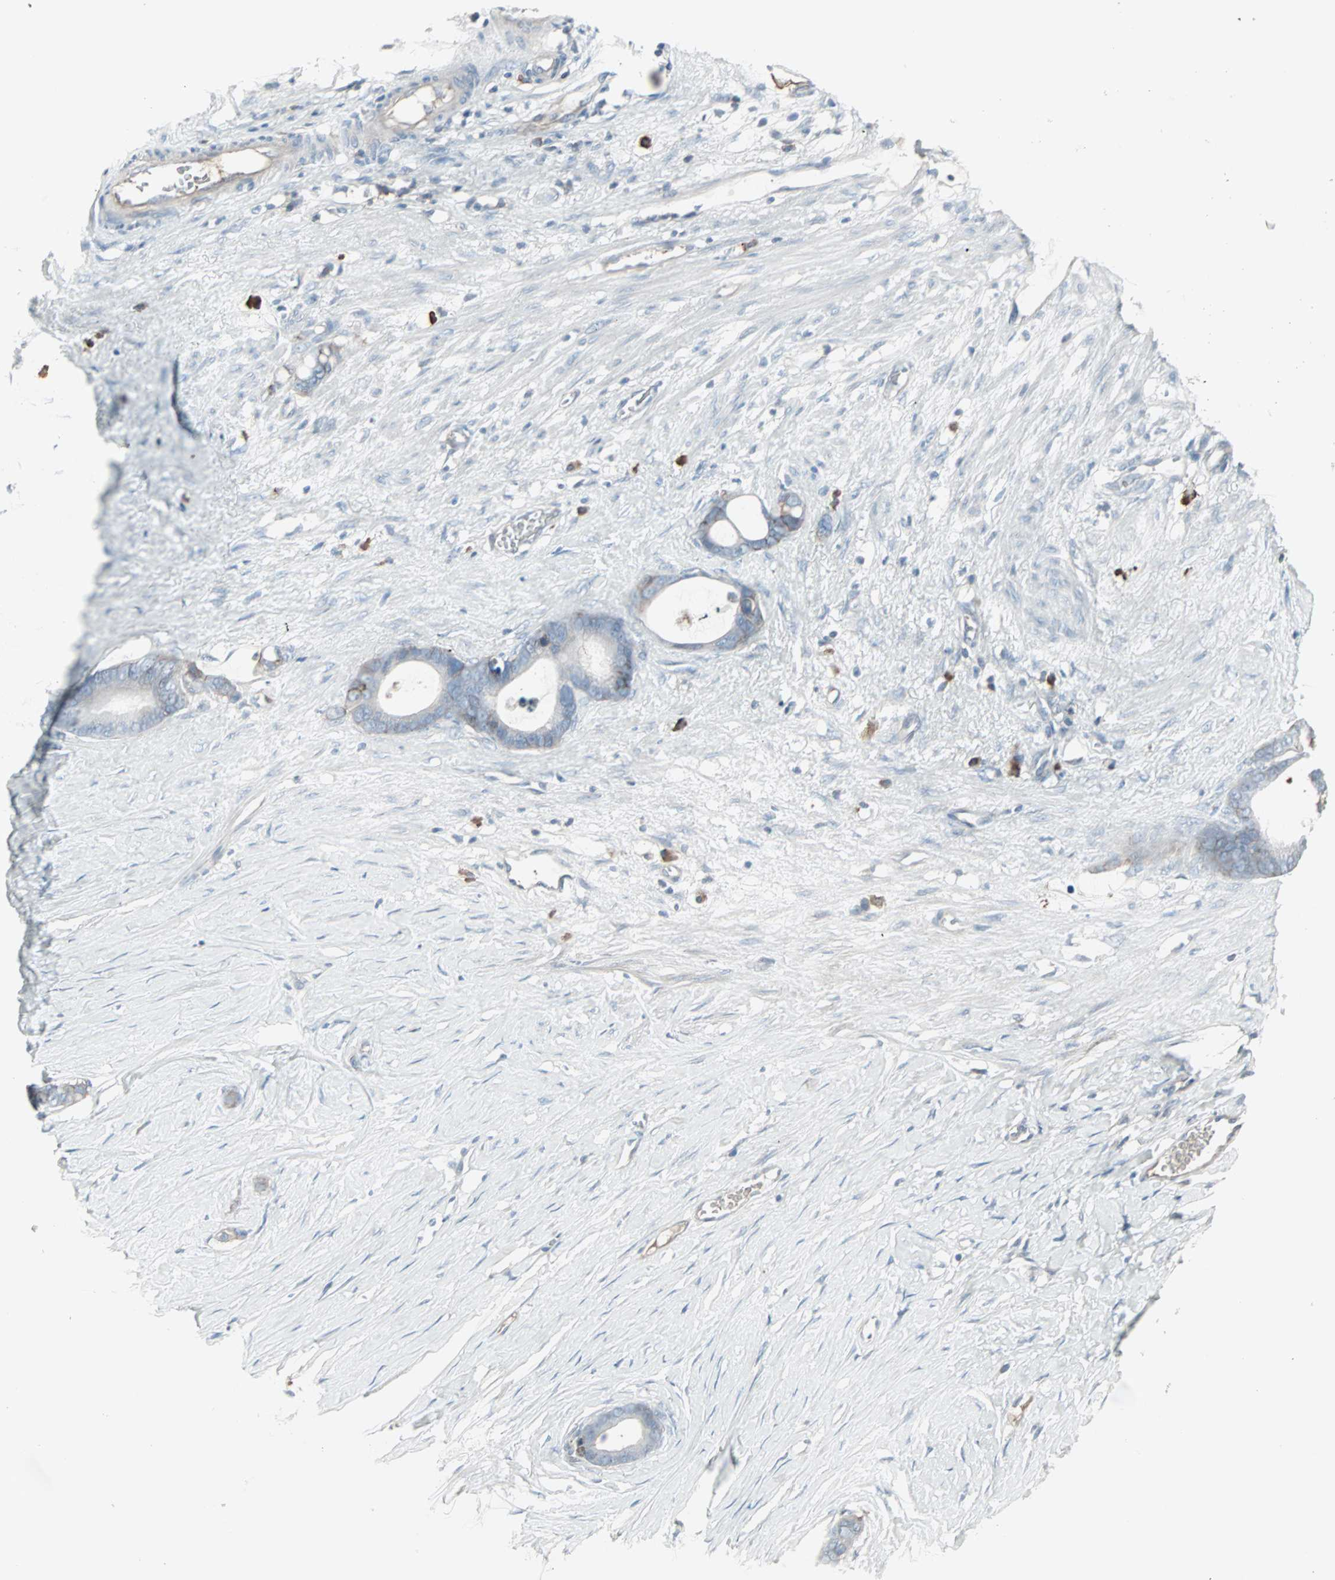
{"staining": {"intensity": "weak", "quantity": "<25%", "location": "cytoplasmic/membranous"}, "tissue": "stomach cancer", "cell_type": "Tumor cells", "image_type": "cancer", "snomed": [{"axis": "morphology", "description": "Adenocarcinoma, NOS"}, {"axis": "topography", "description": "Stomach"}], "caption": "A histopathology image of human stomach adenocarcinoma is negative for staining in tumor cells.", "gene": "ZSCAN32", "patient": {"sex": "female", "age": 75}}